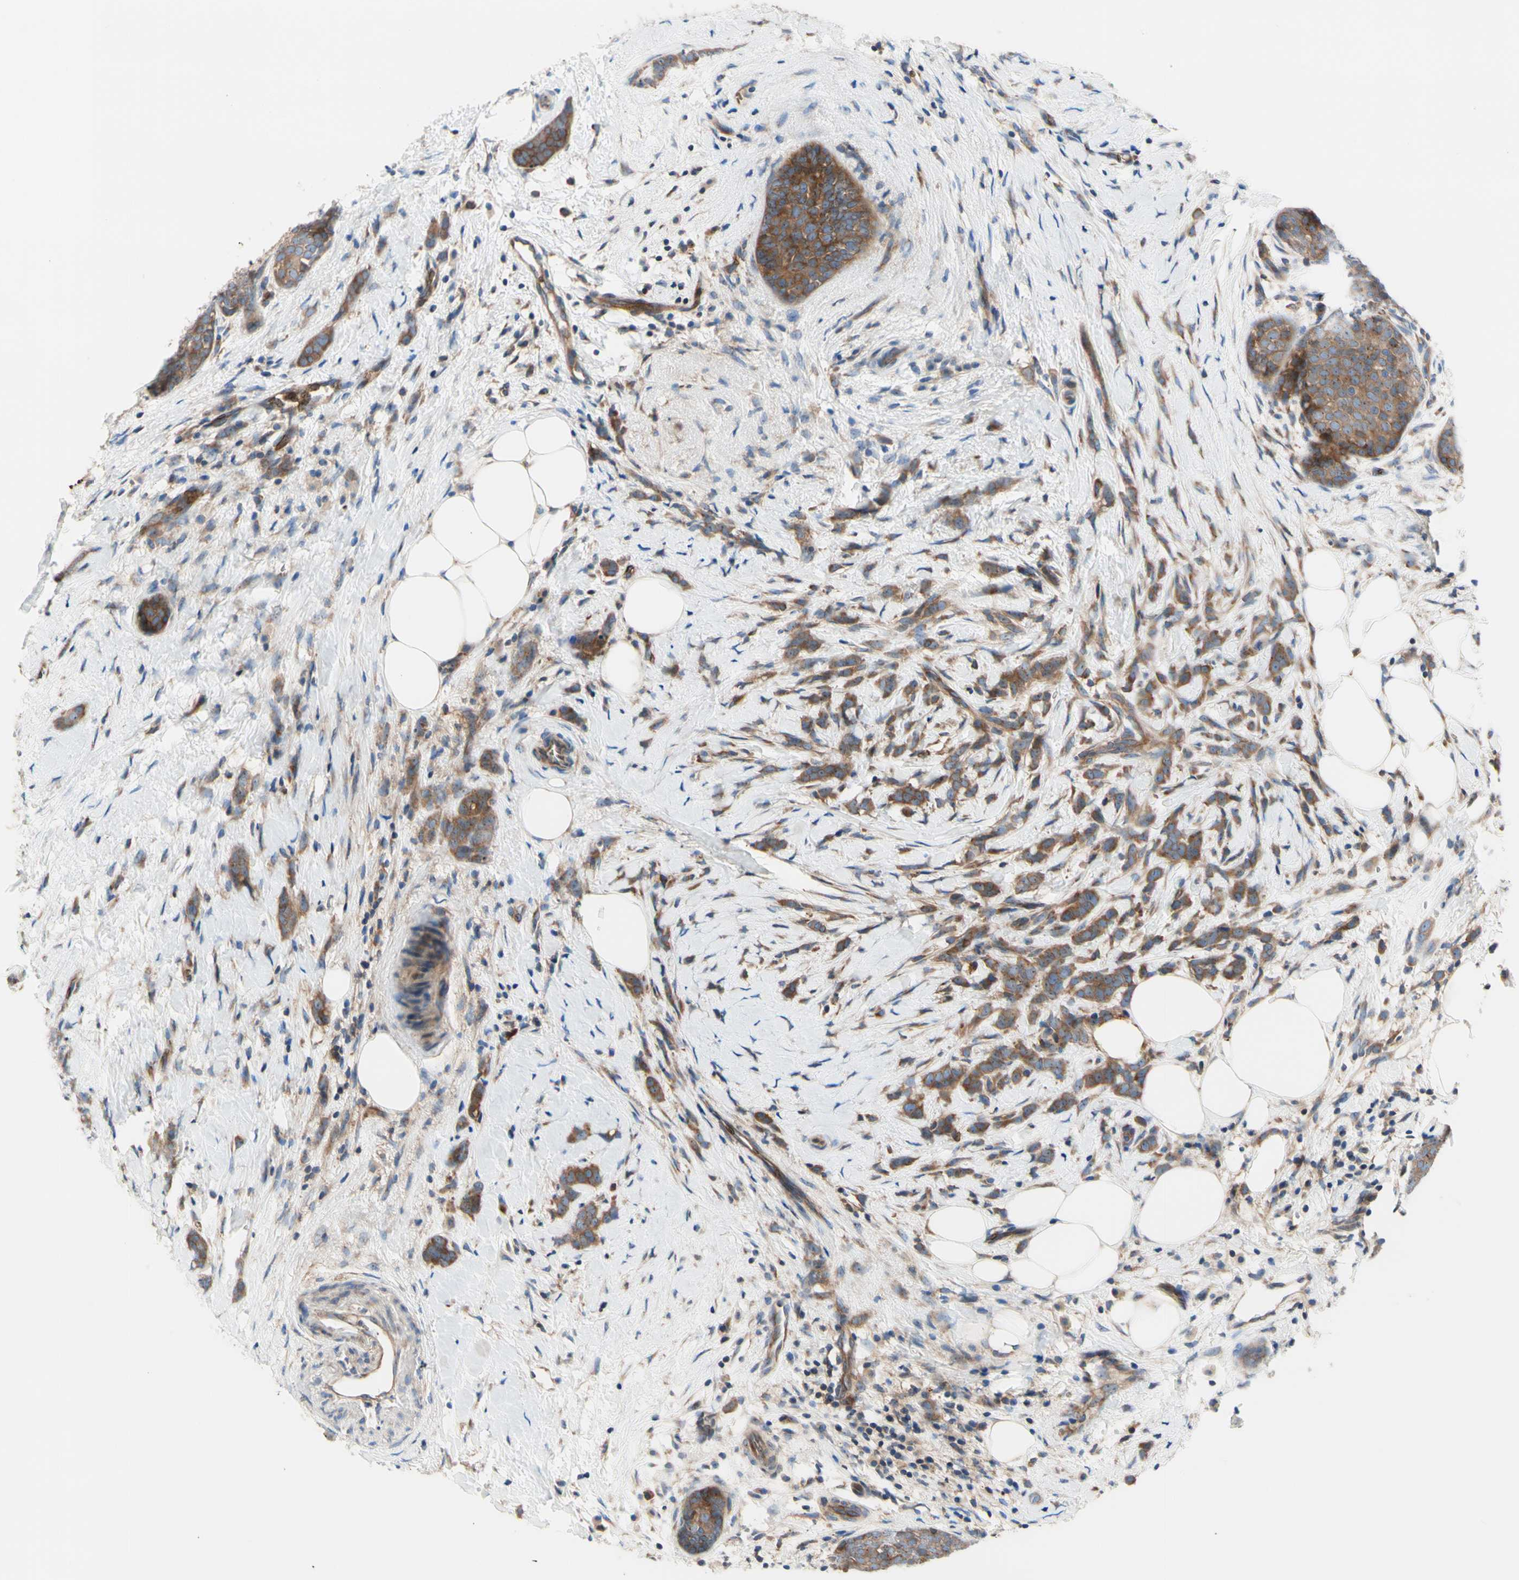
{"staining": {"intensity": "strong", "quantity": "25%-75%", "location": "cytoplasmic/membranous"}, "tissue": "breast cancer", "cell_type": "Tumor cells", "image_type": "cancer", "snomed": [{"axis": "morphology", "description": "Lobular carcinoma, in situ"}, {"axis": "morphology", "description": "Lobular carcinoma"}, {"axis": "topography", "description": "Breast"}], "caption": "Immunohistochemical staining of human breast cancer (lobular carcinoma) demonstrates strong cytoplasmic/membranous protein staining in approximately 25%-75% of tumor cells.", "gene": "USP9X", "patient": {"sex": "female", "age": 41}}